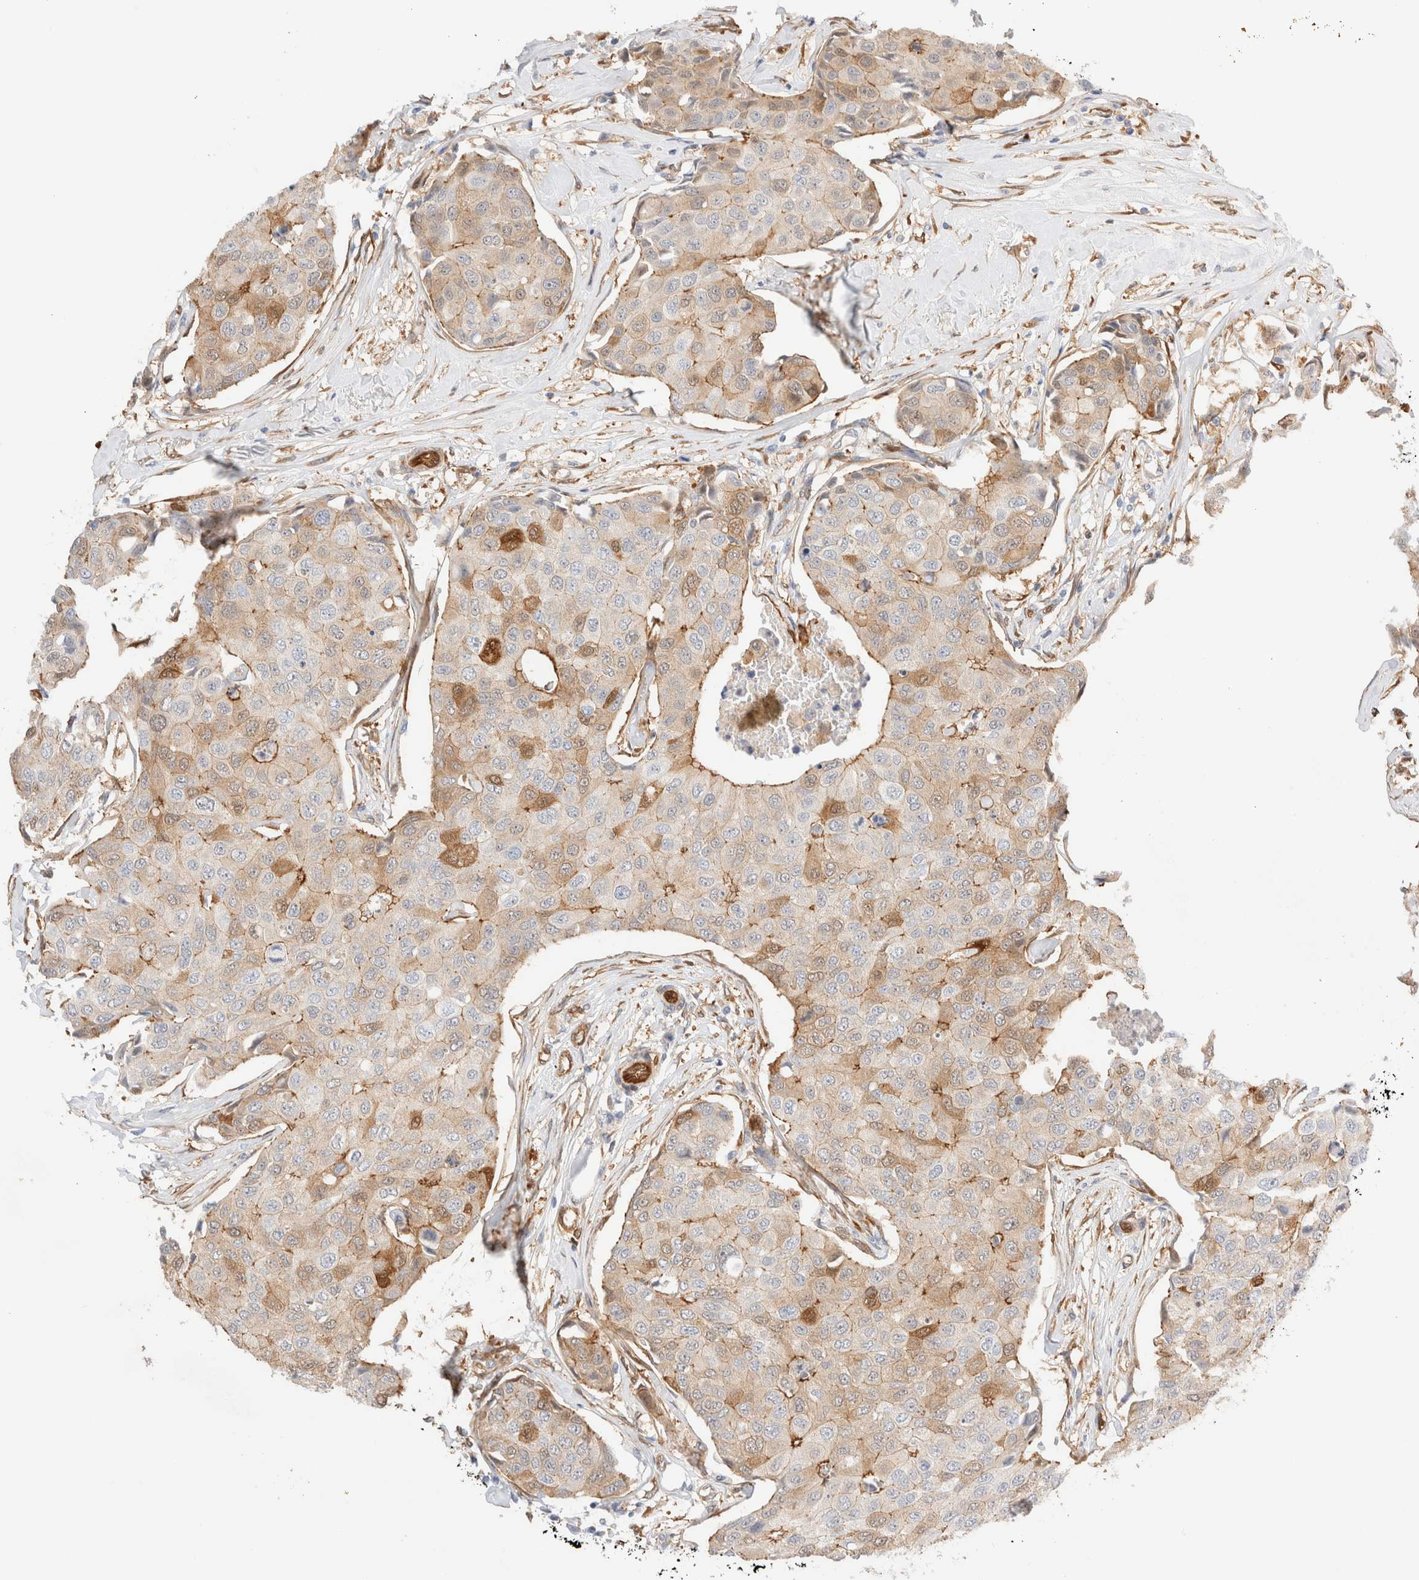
{"staining": {"intensity": "moderate", "quantity": "<25%", "location": "cytoplasmic/membranous"}, "tissue": "breast cancer", "cell_type": "Tumor cells", "image_type": "cancer", "snomed": [{"axis": "morphology", "description": "Duct carcinoma"}, {"axis": "topography", "description": "Breast"}], "caption": "This micrograph exhibits immunohistochemistry (IHC) staining of breast cancer (invasive ductal carcinoma), with low moderate cytoplasmic/membranous positivity in approximately <25% of tumor cells.", "gene": "LMCD1", "patient": {"sex": "female", "age": 80}}